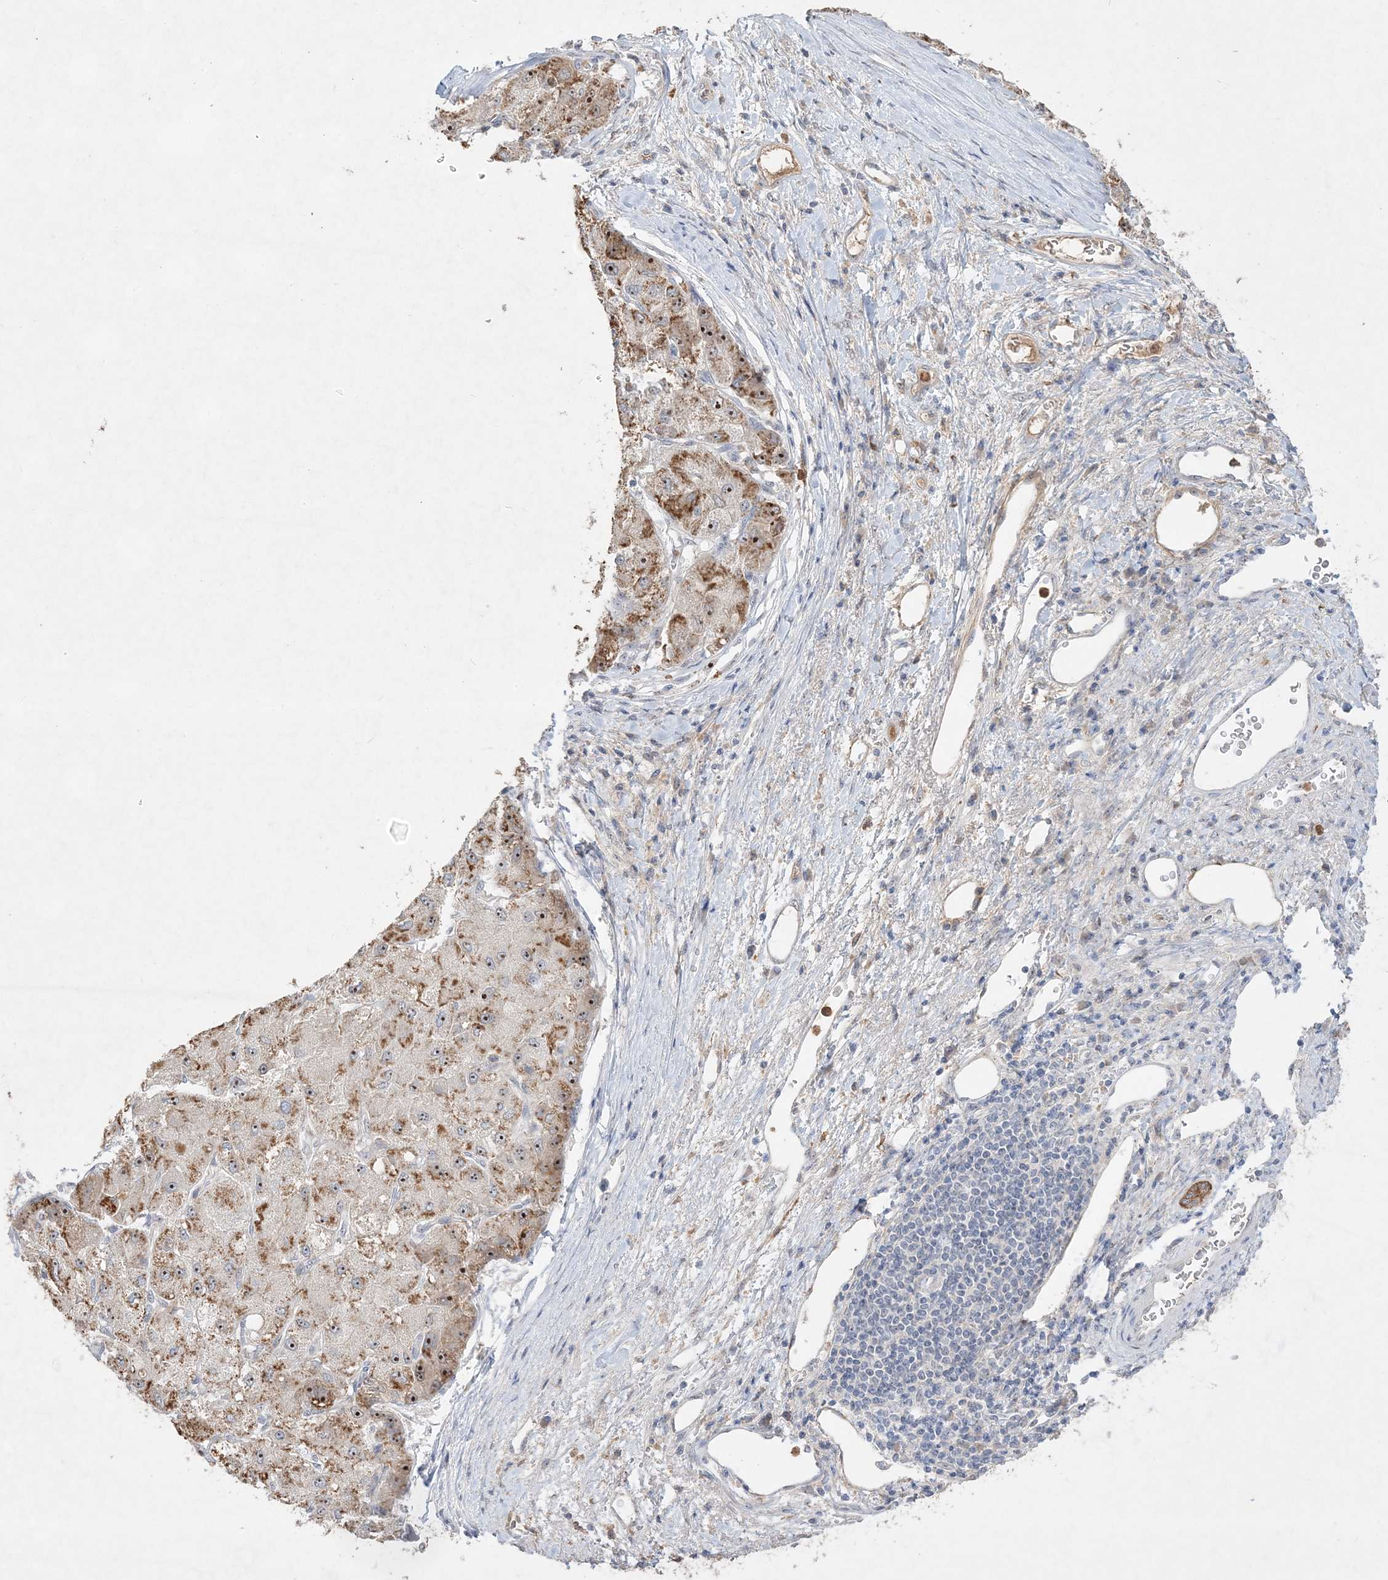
{"staining": {"intensity": "strong", "quantity": ">75%", "location": "cytoplasmic/membranous,nuclear"}, "tissue": "liver cancer", "cell_type": "Tumor cells", "image_type": "cancer", "snomed": [{"axis": "morphology", "description": "Carcinoma, Hepatocellular, NOS"}, {"axis": "topography", "description": "Liver"}], "caption": "About >75% of tumor cells in human liver cancer (hepatocellular carcinoma) show strong cytoplasmic/membranous and nuclear protein expression as visualized by brown immunohistochemical staining.", "gene": "NOP16", "patient": {"sex": "male", "age": 80}}